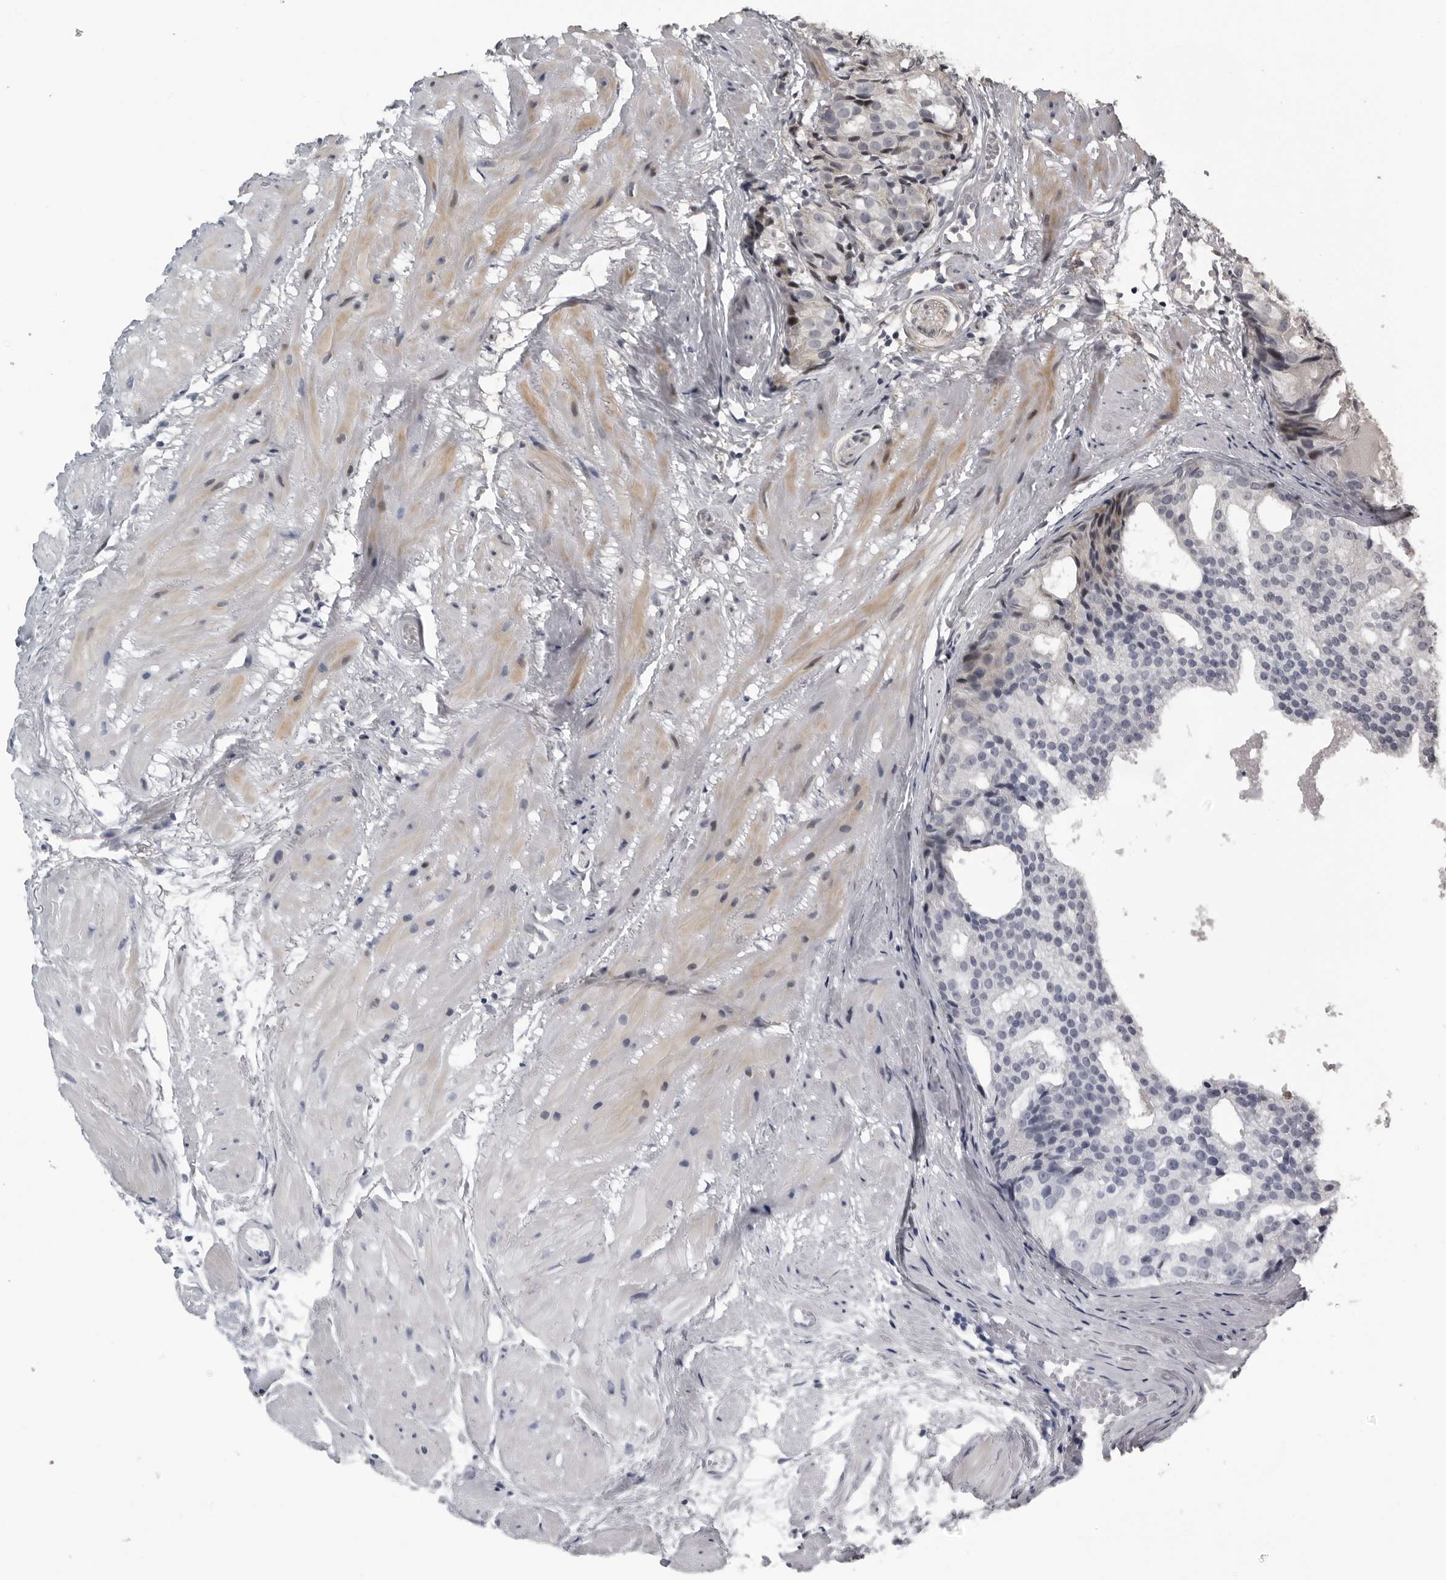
{"staining": {"intensity": "negative", "quantity": "none", "location": "none"}, "tissue": "prostate cancer", "cell_type": "Tumor cells", "image_type": "cancer", "snomed": [{"axis": "morphology", "description": "Adenocarcinoma, Low grade"}, {"axis": "topography", "description": "Prostate"}], "caption": "Tumor cells show no significant protein staining in prostate cancer.", "gene": "PRRX2", "patient": {"sex": "male", "age": 88}}